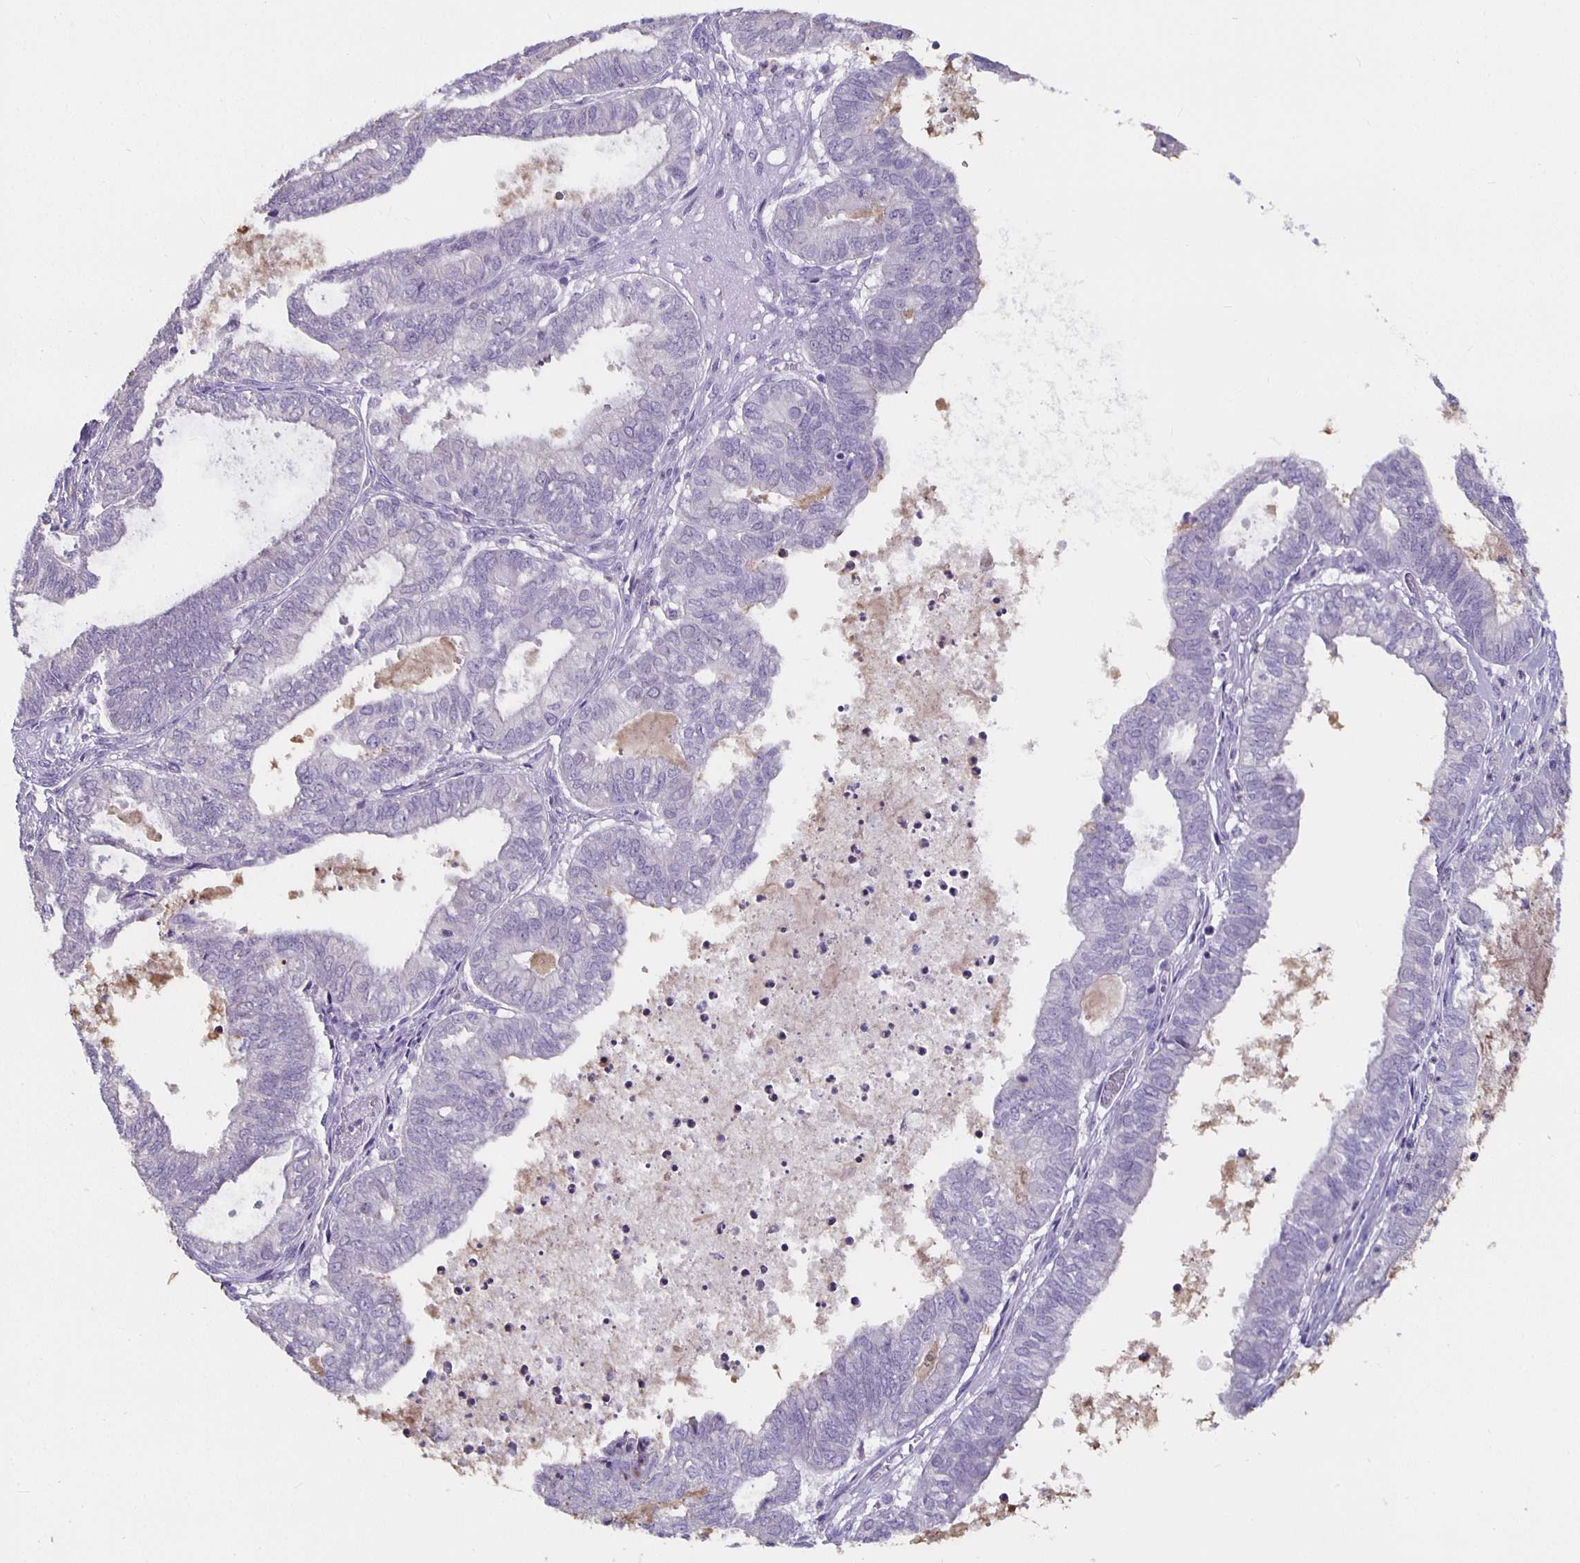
{"staining": {"intensity": "negative", "quantity": "none", "location": "none"}, "tissue": "ovarian cancer", "cell_type": "Tumor cells", "image_type": "cancer", "snomed": [{"axis": "morphology", "description": "Carcinoma, endometroid"}, {"axis": "topography", "description": "Ovary"}], "caption": "This is a micrograph of immunohistochemistry (IHC) staining of ovarian endometroid carcinoma, which shows no expression in tumor cells. (DAB immunohistochemistry with hematoxylin counter stain).", "gene": "GPX4", "patient": {"sex": "female", "age": 64}}